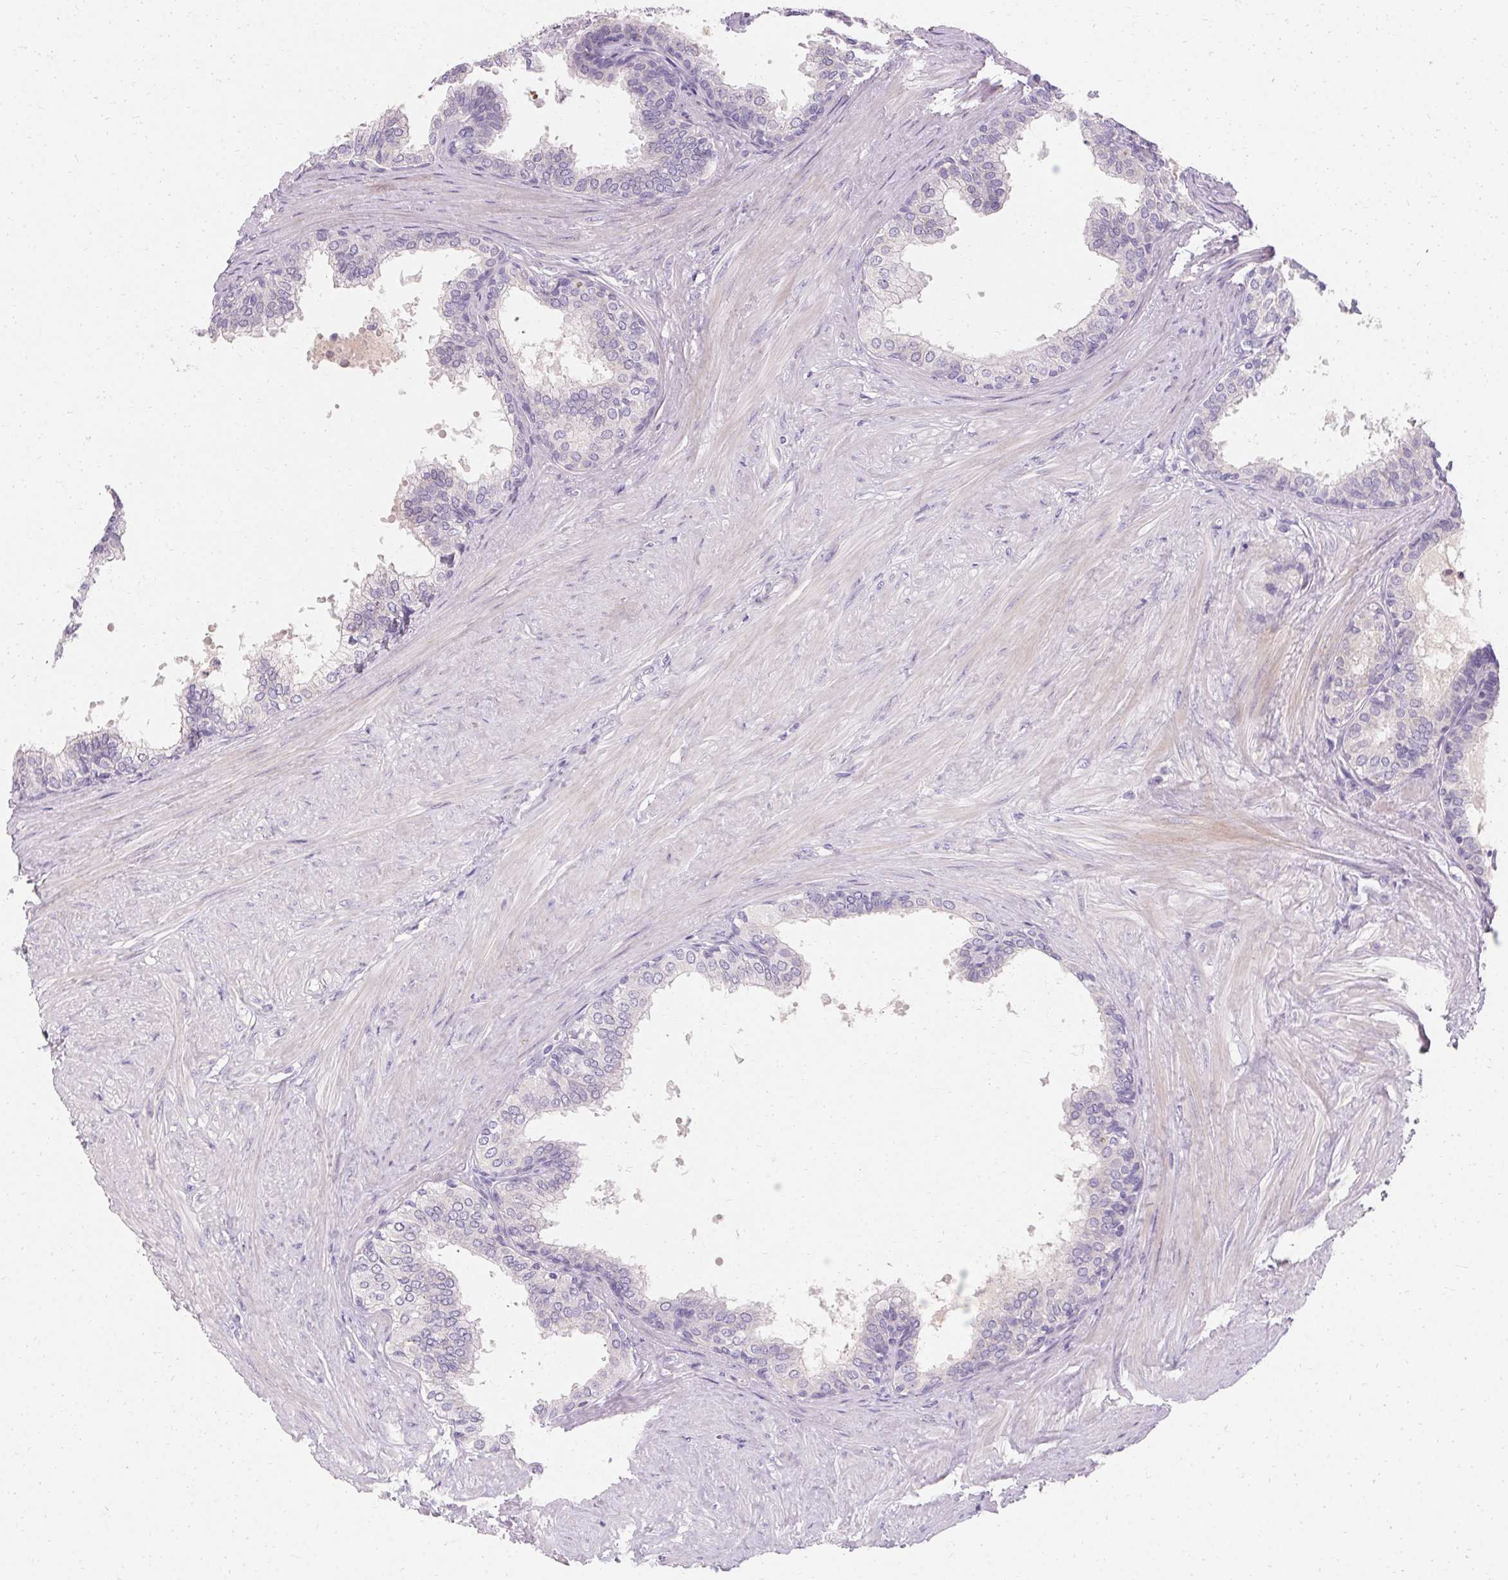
{"staining": {"intensity": "negative", "quantity": "none", "location": "none"}, "tissue": "prostate", "cell_type": "Glandular cells", "image_type": "normal", "snomed": [{"axis": "morphology", "description": "Normal tissue, NOS"}, {"axis": "topography", "description": "Prostate"}, {"axis": "topography", "description": "Peripheral nerve tissue"}], "caption": "There is no significant staining in glandular cells of prostate. Nuclei are stained in blue.", "gene": "TRIP13", "patient": {"sex": "male", "age": 55}}